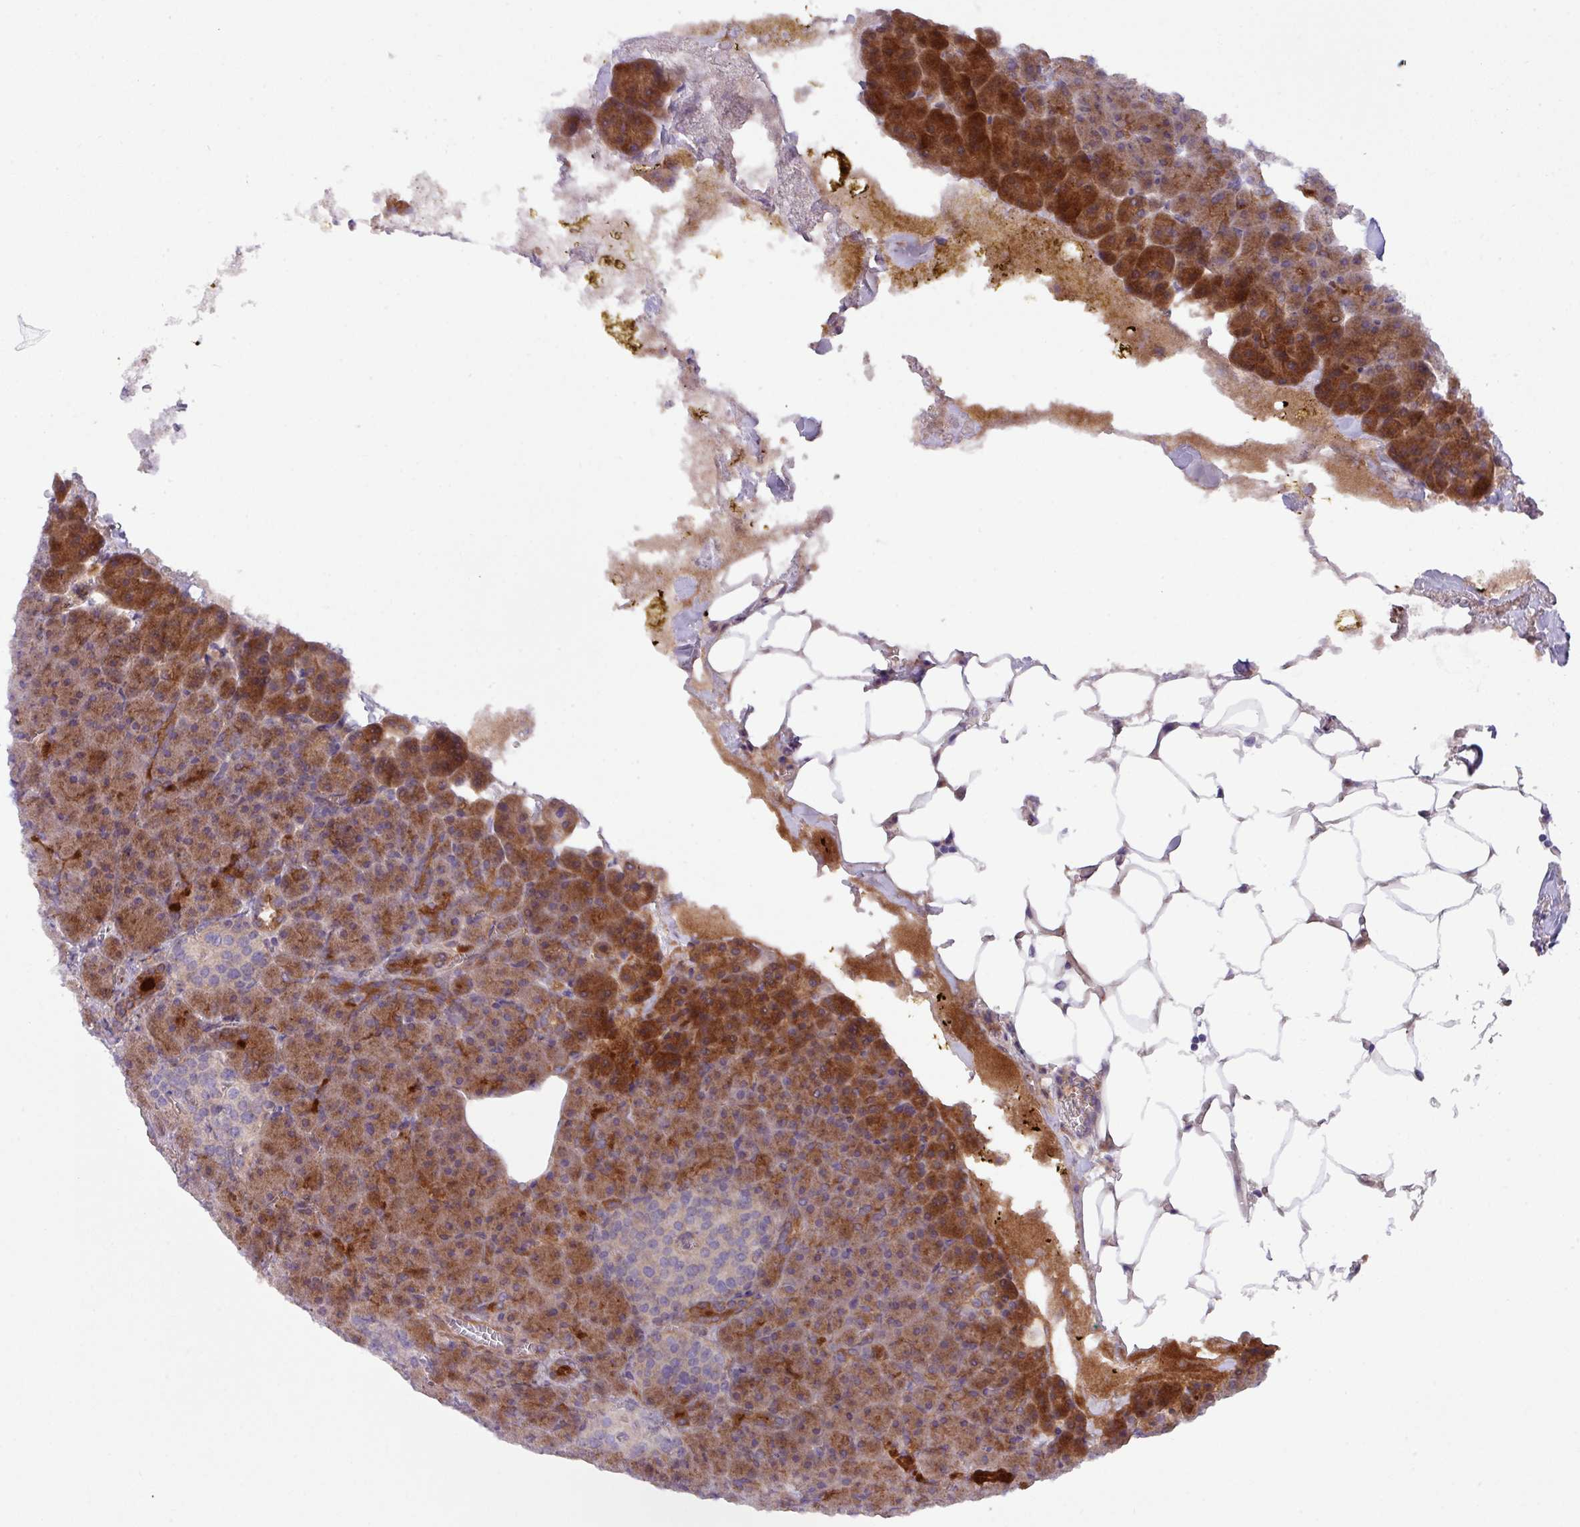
{"staining": {"intensity": "strong", "quantity": ">75%", "location": "cytoplasmic/membranous"}, "tissue": "pancreas", "cell_type": "Exocrine glandular cells", "image_type": "normal", "snomed": [{"axis": "morphology", "description": "Normal tissue, NOS"}, {"axis": "topography", "description": "Pancreas"}], "caption": "This photomicrograph displays immunohistochemistry staining of normal human pancreas, with high strong cytoplasmic/membranous expression in approximately >75% of exocrine glandular cells.", "gene": "IQCJ", "patient": {"sex": "female", "age": 74}}